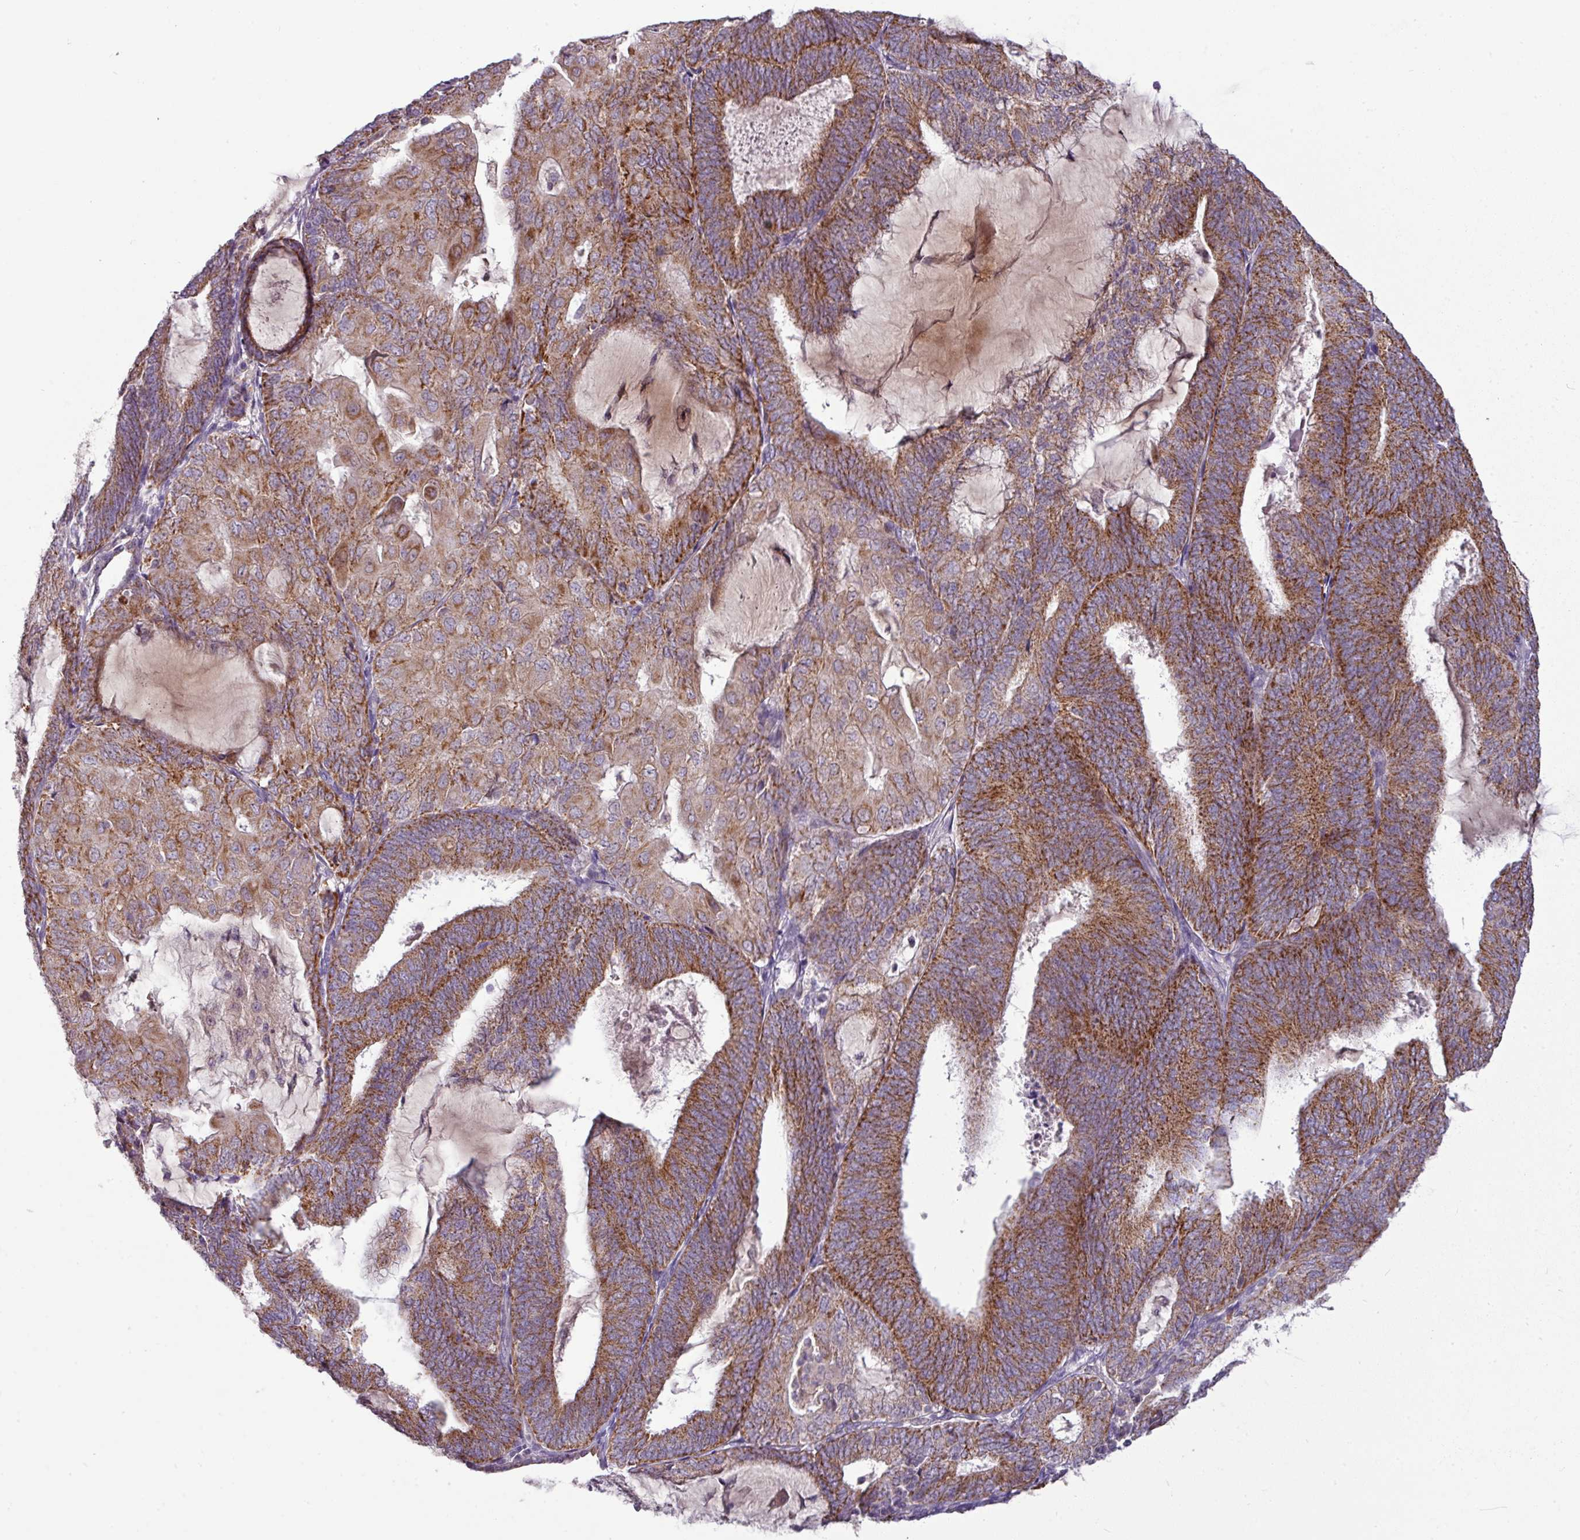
{"staining": {"intensity": "moderate", "quantity": ">75%", "location": "cytoplasmic/membranous"}, "tissue": "endometrial cancer", "cell_type": "Tumor cells", "image_type": "cancer", "snomed": [{"axis": "morphology", "description": "Adenocarcinoma, NOS"}, {"axis": "topography", "description": "Endometrium"}], "caption": "This micrograph displays adenocarcinoma (endometrial) stained with immunohistochemistry (IHC) to label a protein in brown. The cytoplasmic/membranous of tumor cells show moderate positivity for the protein. Nuclei are counter-stained blue.", "gene": "TRAPPC1", "patient": {"sex": "female", "age": 81}}